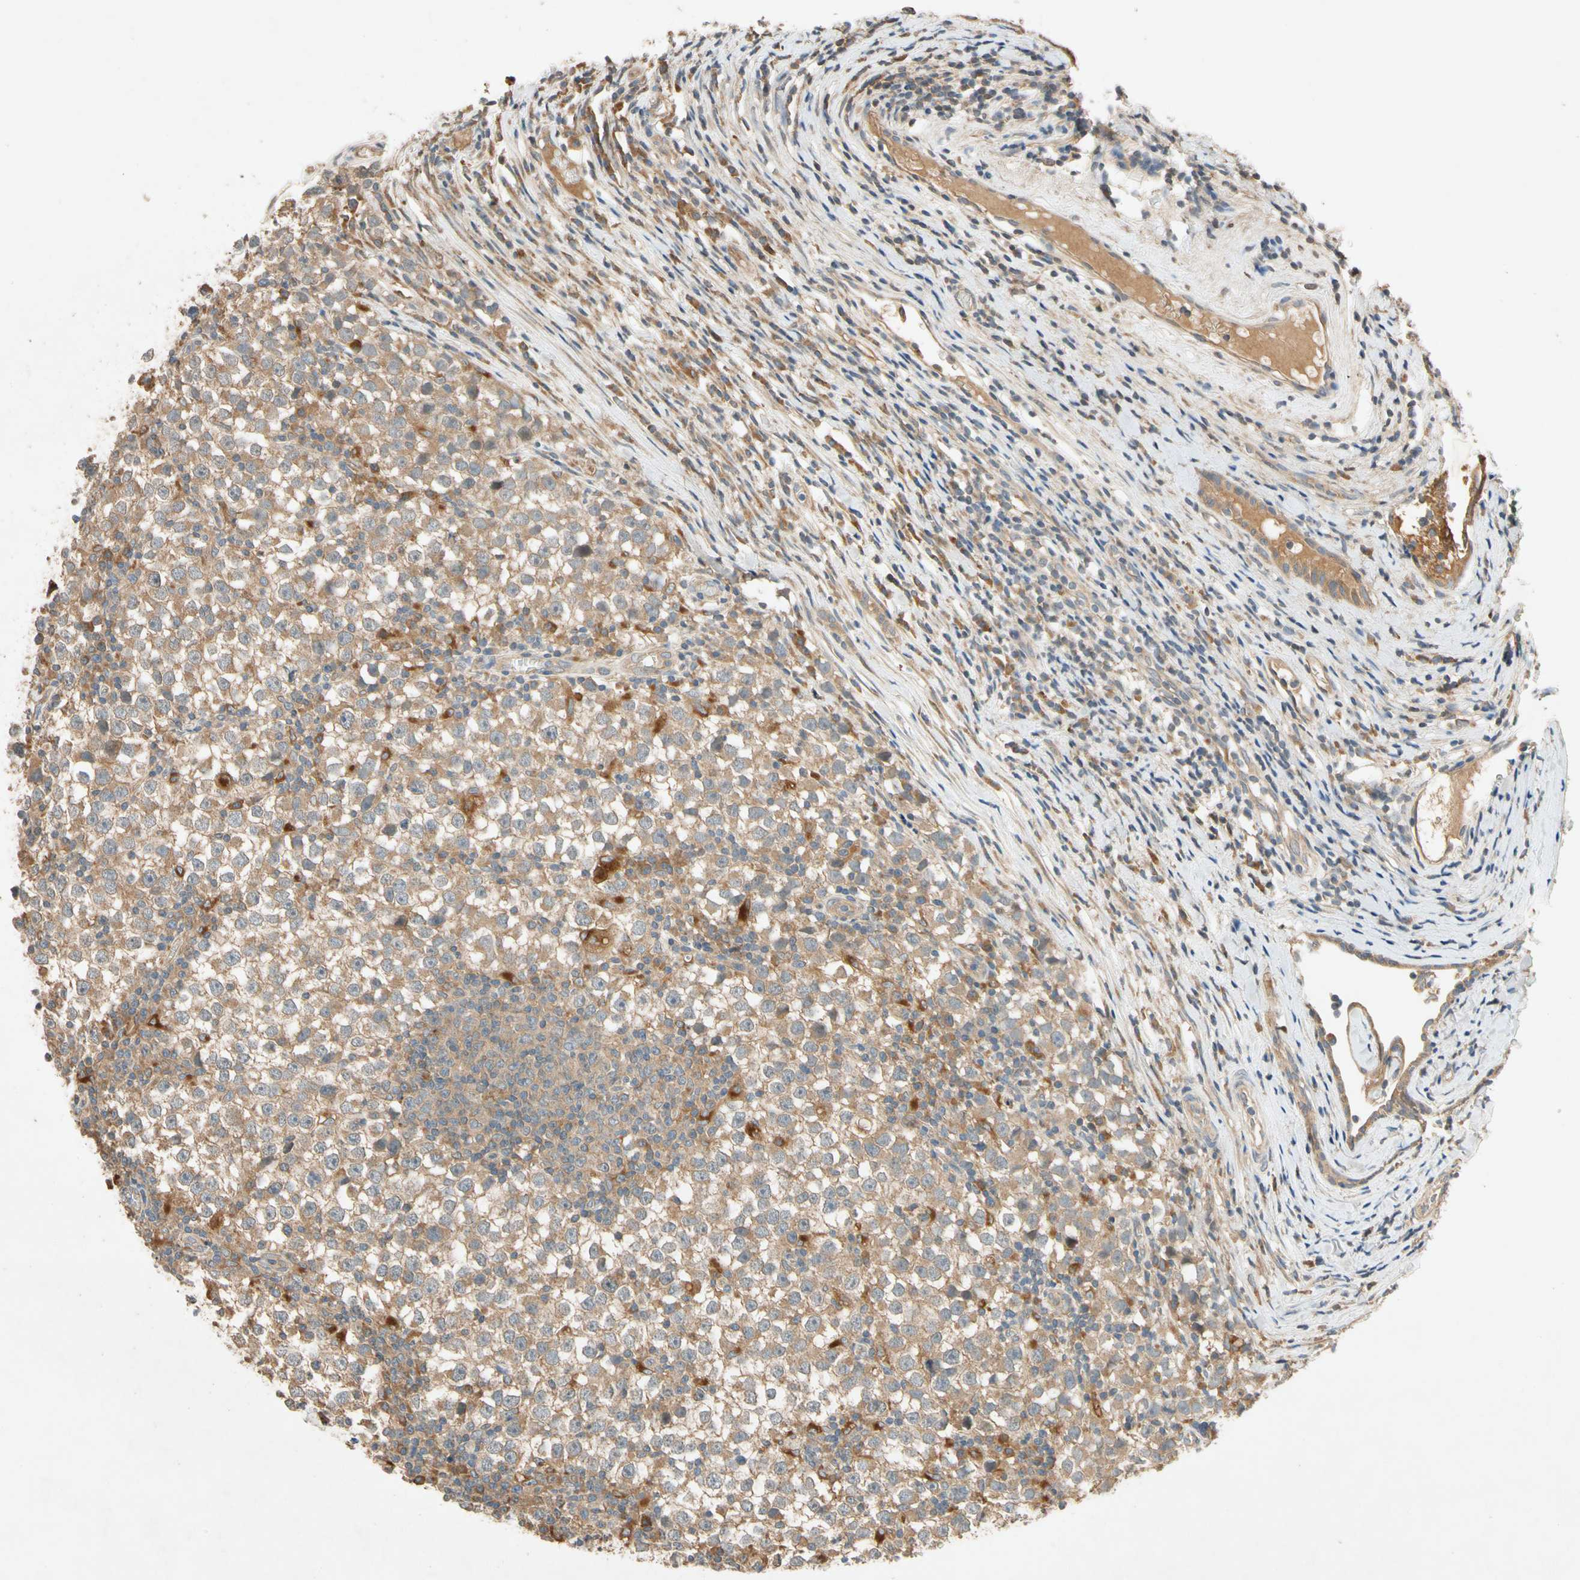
{"staining": {"intensity": "moderate", "quantity": "25%-75%", "location": "cytoplasmic/membranous"}, "tissue": "testis cancer", "cell_type": "Tumor cells", "image_type": "cancer", "snomed": [{"axis": "morphology", "description": "Seminoma, NOS"}, {"axis": "topography", "description": "Testis"}], "caption": "Testis seminoma stained with a protein marker reveals moderate staining in tumor cells.", "gene": "USP46", "patient": {"sex": "male", "age": 65}}